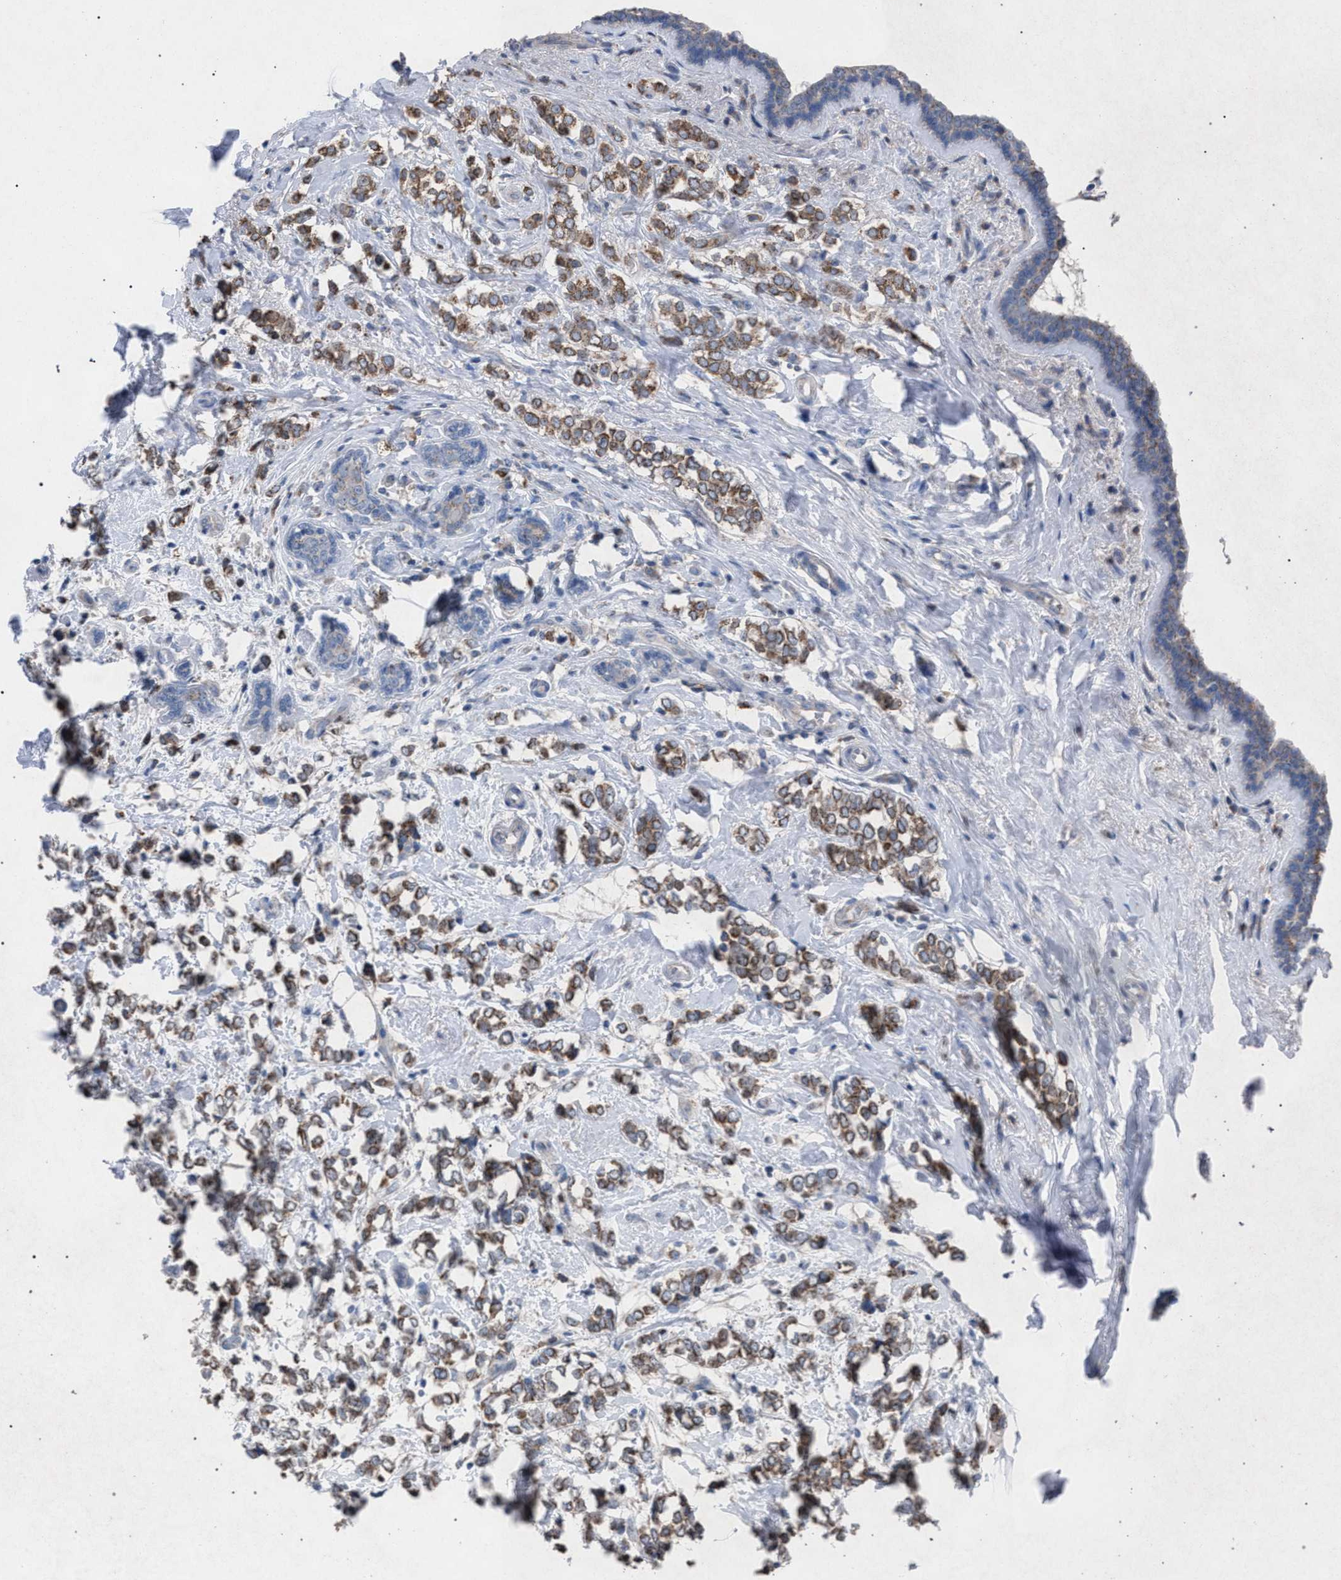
{"staining": {"intensity": "moderate", "quantity": ">75%", "location": "cytoplasmic/membranous"}, "tissue": "breast cancer", "cell_type": "Tumor cells", "image_type": "cancer", "snomed": [{"axis": "morphology", "description": "Normal tissue, NOS"}, {"axis": "morphology", "description": "Lobular carcinoma"}, {"axis": "topography", "description": "Breast"}], "caption": "The micrograph displays a brown stain indicating the presence of a protein in the cytoplasmic/membranous of tumor cells in breast lobular carcinoma.", "gene": "HSD17B4", "patient": {"sex": "female", "age": 47}}